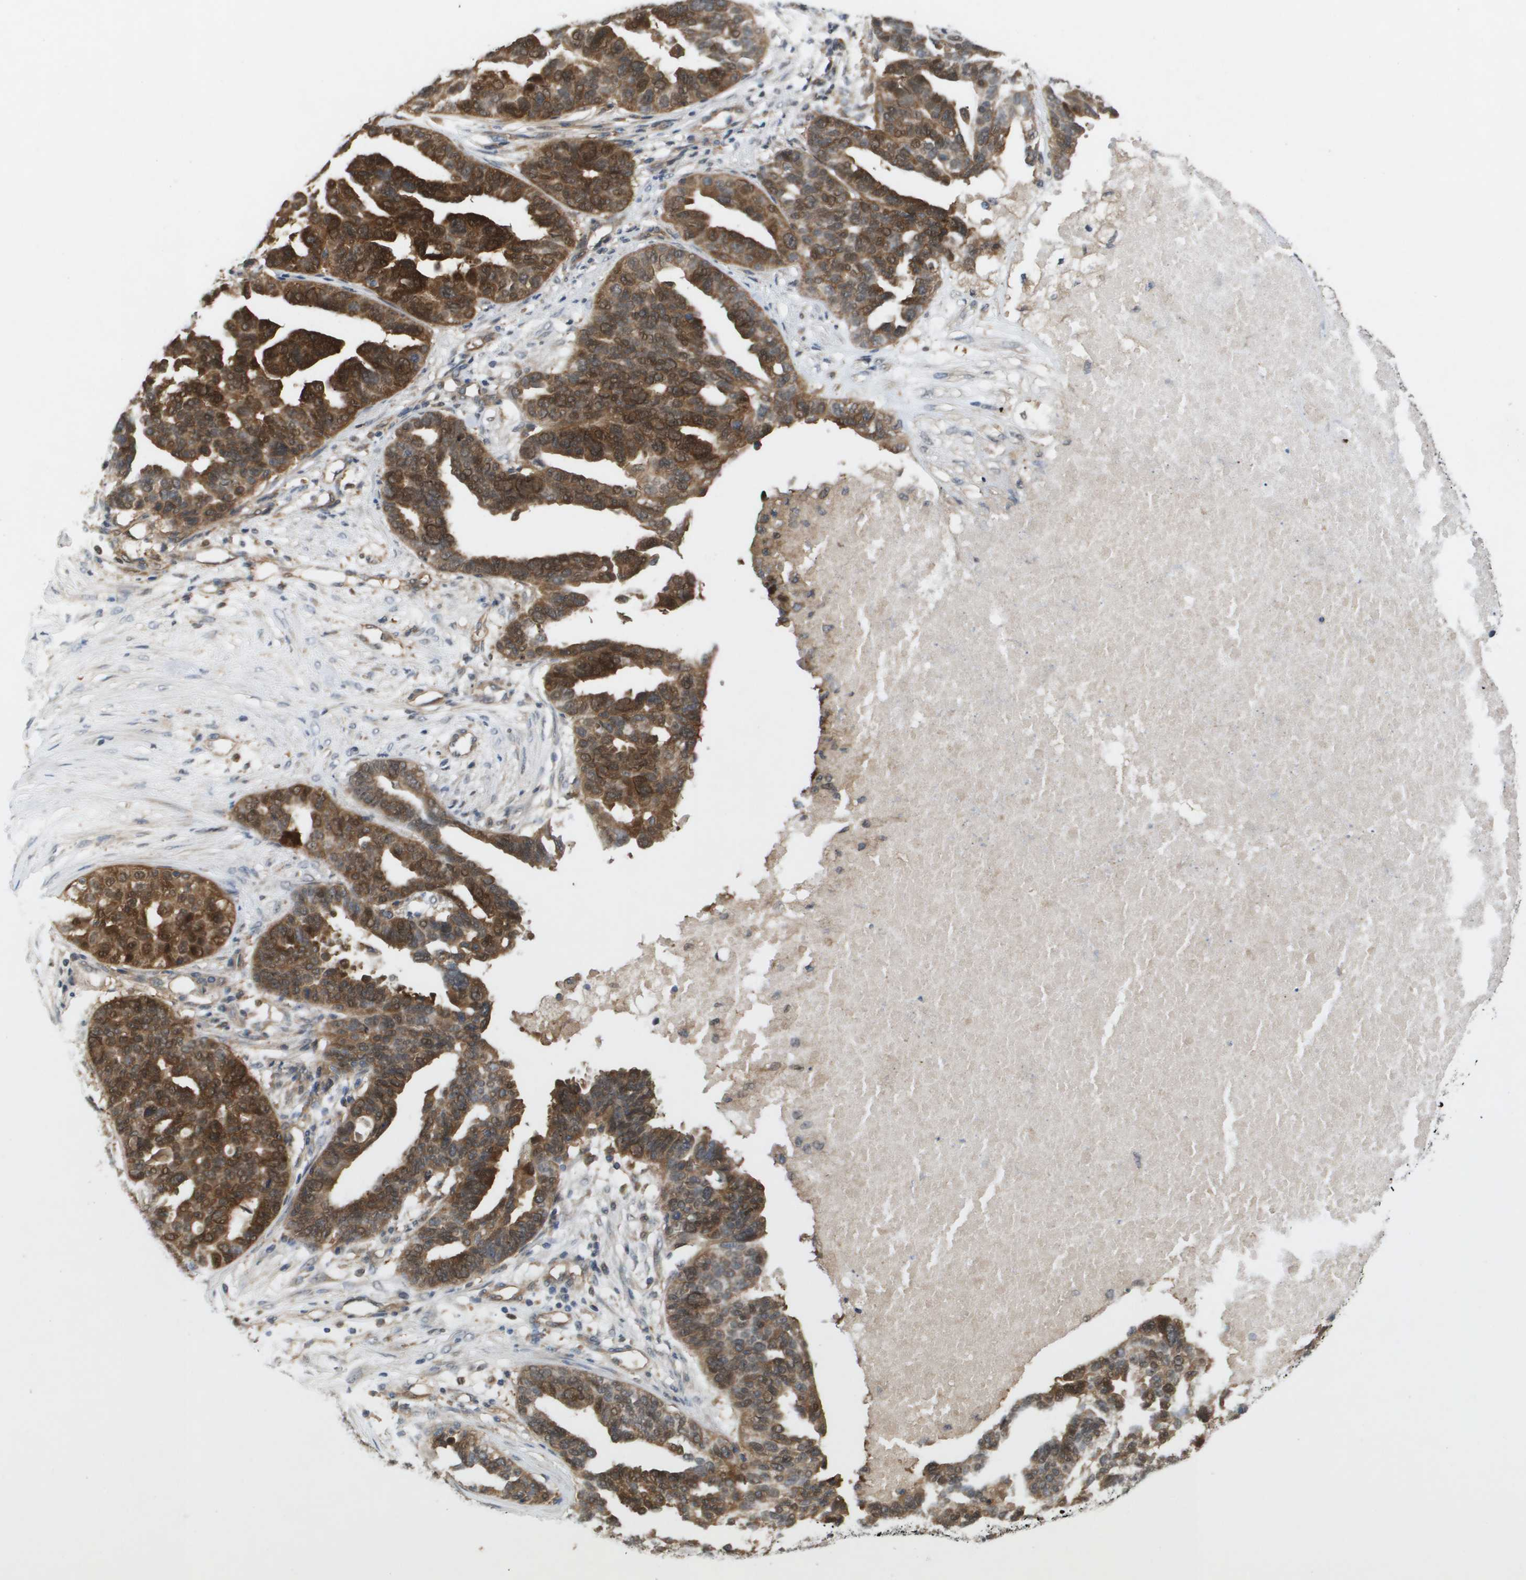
{"staining": {"intensity": "moderate", "quantity": ">75%", "location": "cytoplasmic/membranous,nuclear"}, "tissue": "ovarian cancer", "cell_type": "Tumor cells", "image_type": "cancer", "snomed": [{"axis": "morphology", "description": "Cystadenocarcinoma, serous, NOS"}, {"axis": "topography", "description": "Ovary"}], "caption": "High-magnification brightfield microscopy of serous cystadenocarcinoma (ovarian) stained with DAB (3,3'-diaminobenzidine) (brown) and counterstained with hematoxylin (blue). tumor cells exhibit moderate cytoplasmic/membranous and nuclear expression is present in about>75% of cells. (Stains: DAB in brown, nuclei in blue, Microscopy: brightfield microscopy at high magnification).", "gene": "PALD1", "patient": {"sex": "female", "age": 59}}